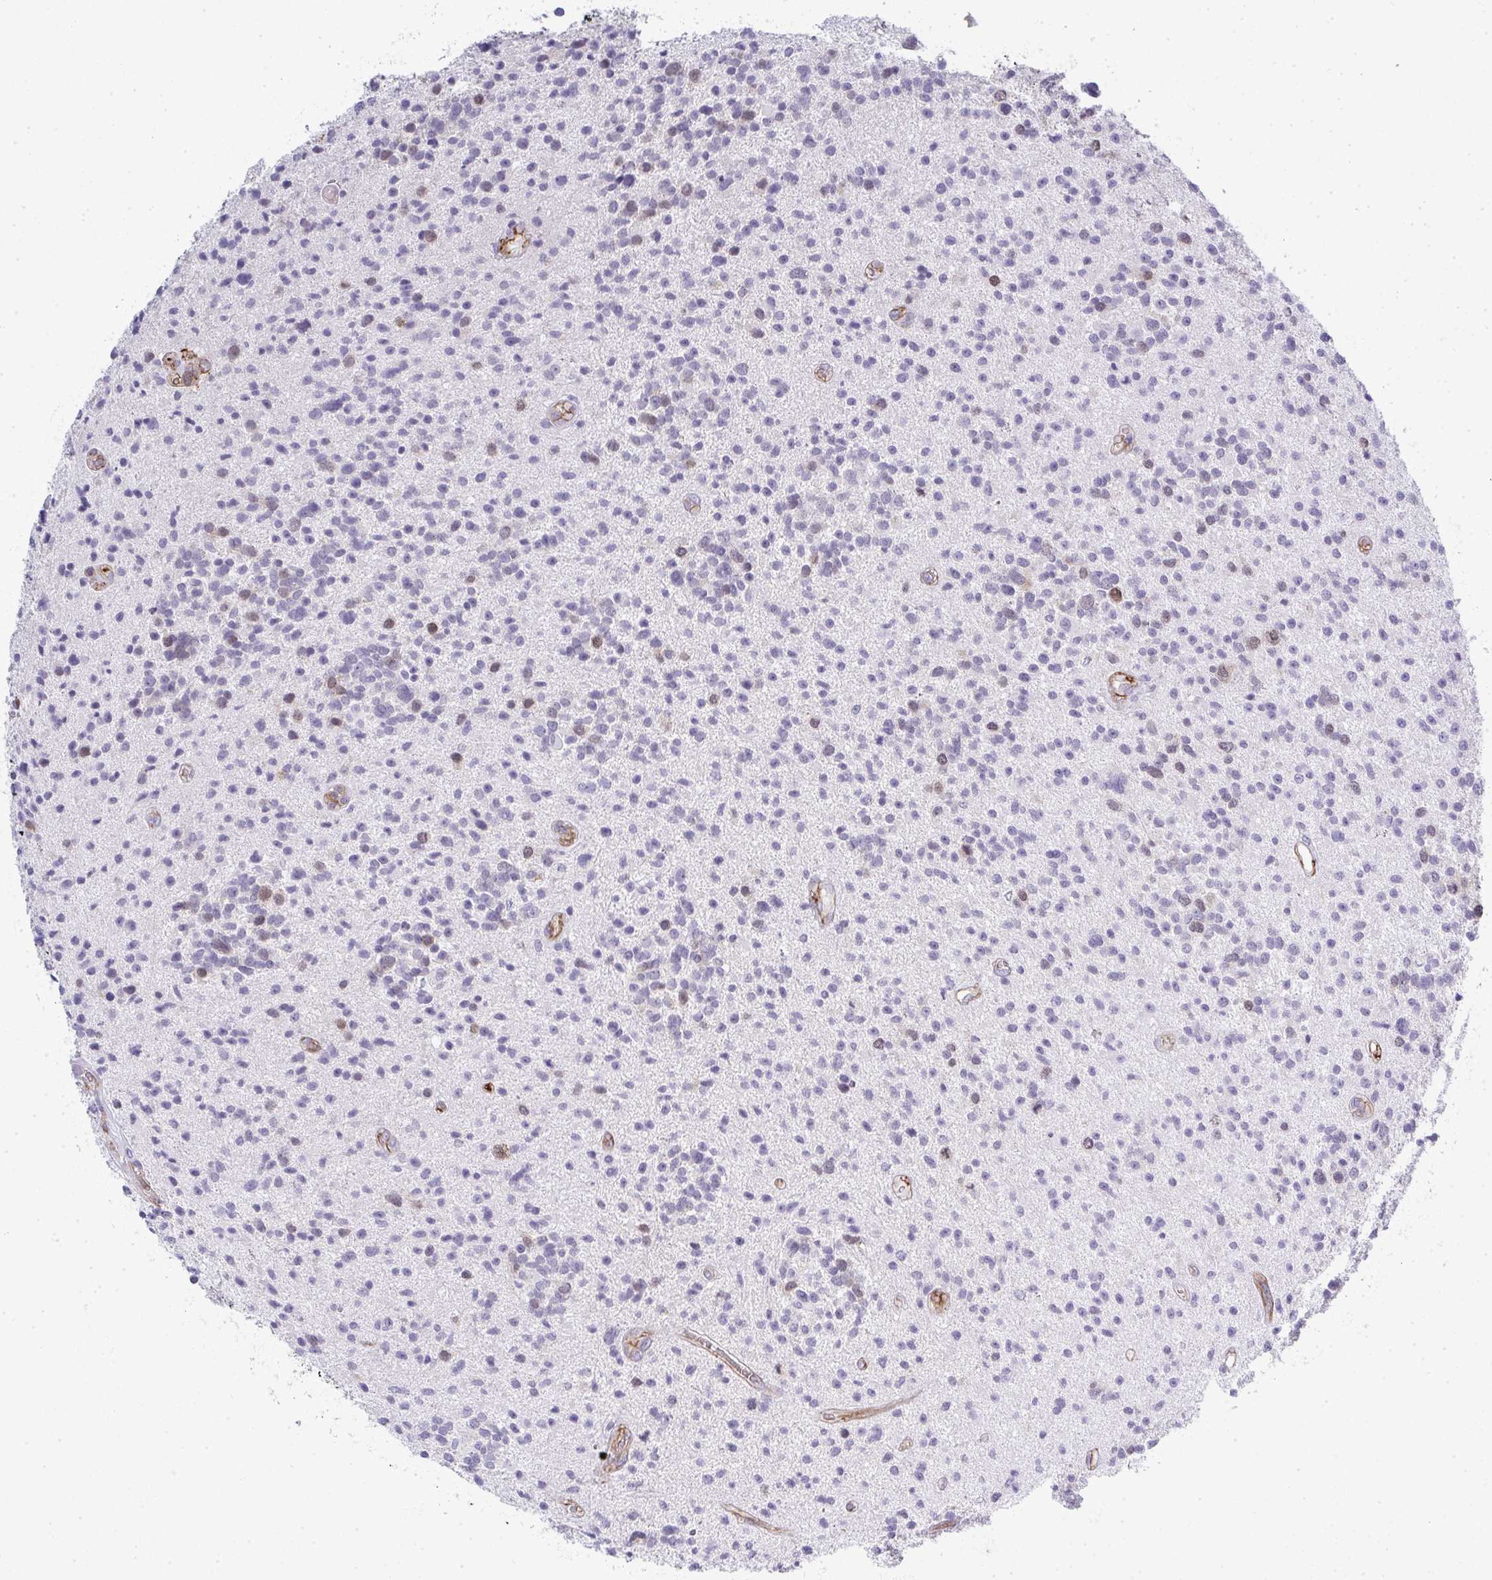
{"staining": {"intensity": "negative", "quantity": "none", "location": "none"}, "tissue": "glioma", "cell_type": "Tumor cells", "image_type": "cancer", "snomed": [{"axis": "morphology", "description": "Glioma, malignant, High grade"}, {"axis": "topography", "description": "Brain"}], "caption": "High power microscopy image of an IHC micrograph of glioma, revealing no significant positivity in tumor cells.", "gene": "UBE2S", "patient": {"sex": "male", "age": 29}}